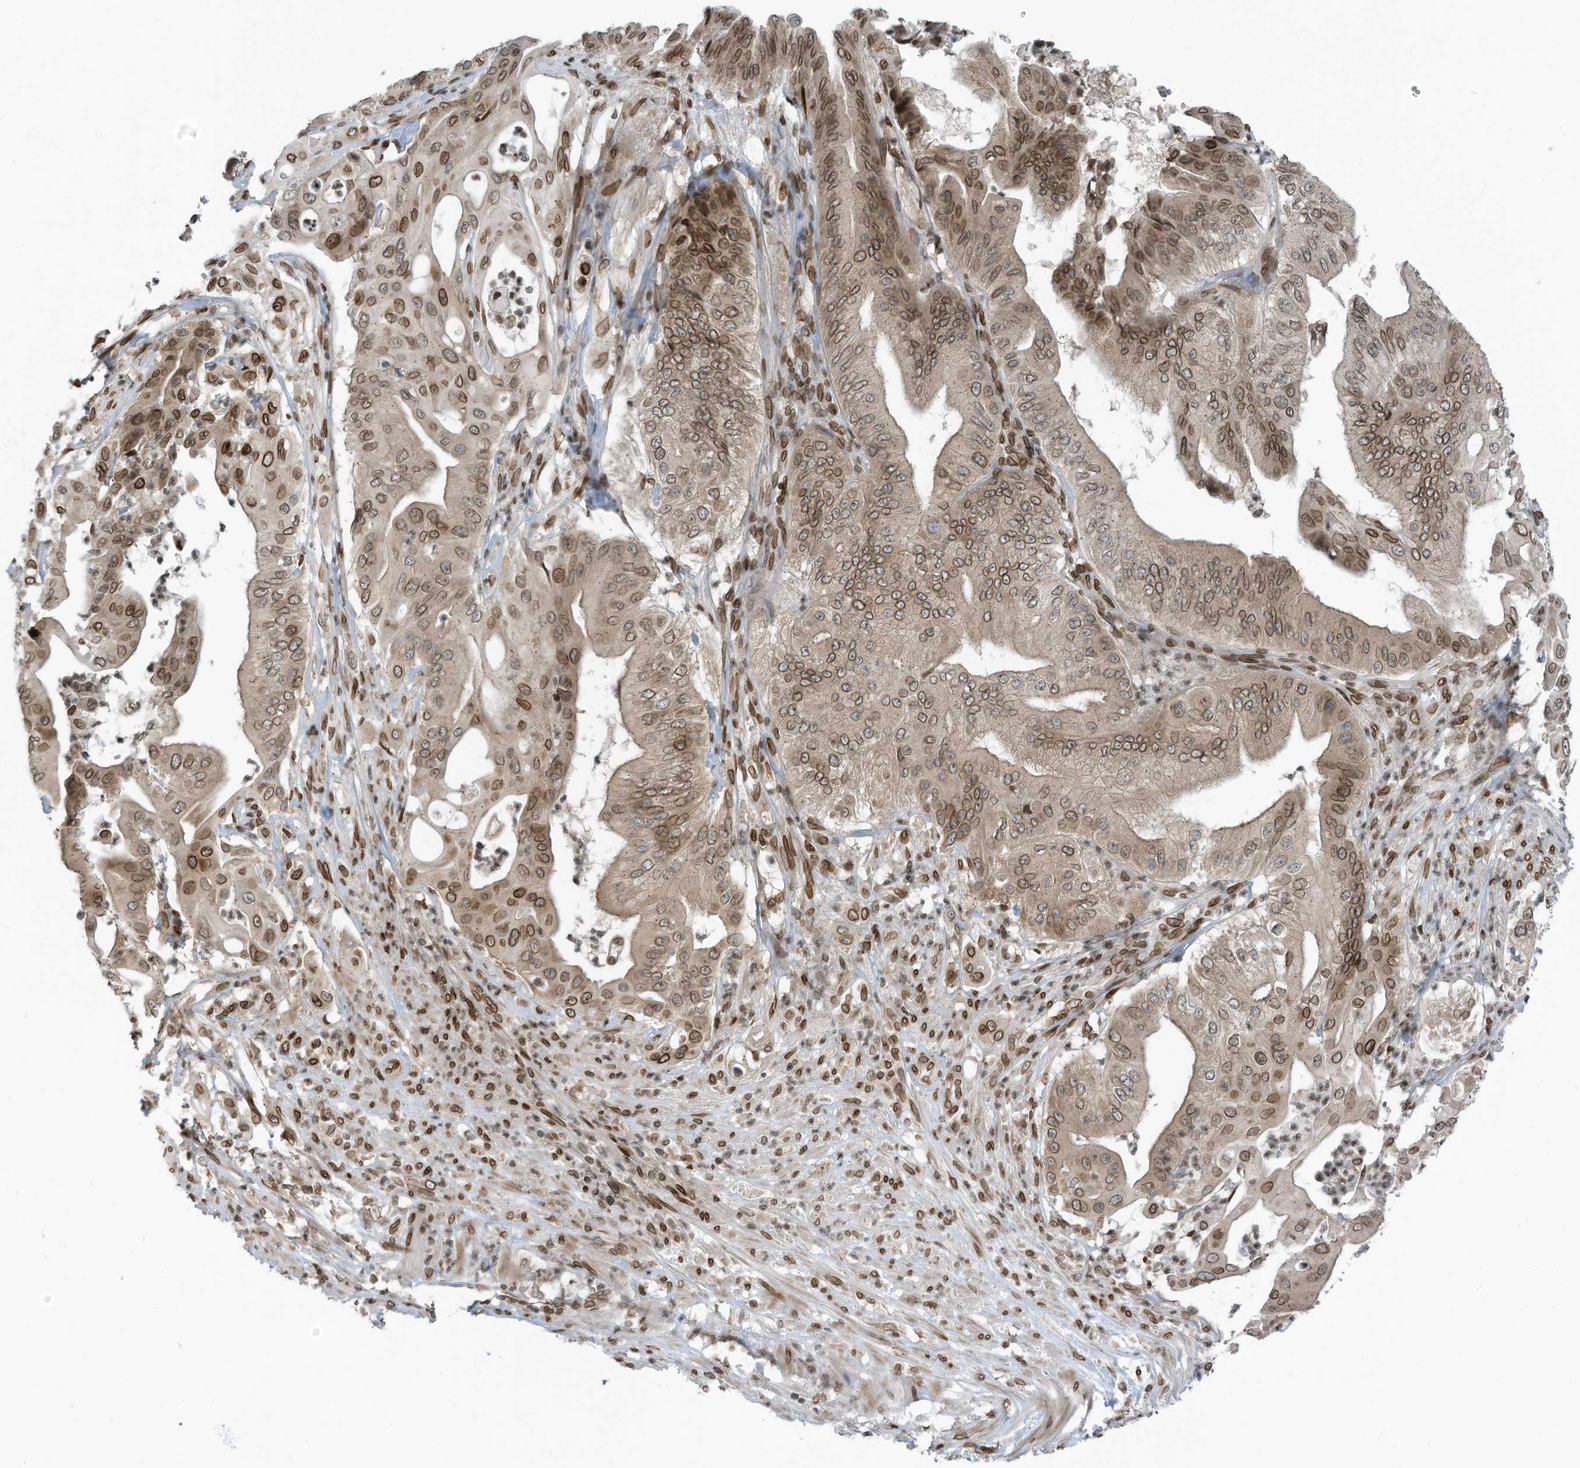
{"staining": {"intensity": "moderate", "quantity": ">75%", "location": "cytoplasmic/membranous,nuclear"}, "tissue": "pancreatic cancer", "cell_type": "Tumor cells", "image_type": "cancer", "snomed": [{"axis": "morphology", "description": "Adenocarcinoma, NOS"}, {"axis": "topography", "description": "Pancreas"}], "caption": "Tumor cells demonstrate medium levels of moderate cytoplasmic/membranous and nuclear expression in about >75% of cells in human pancreatic cancer.", "gene": "RABL3", "patient": {"sex": "female", "age": 77}}